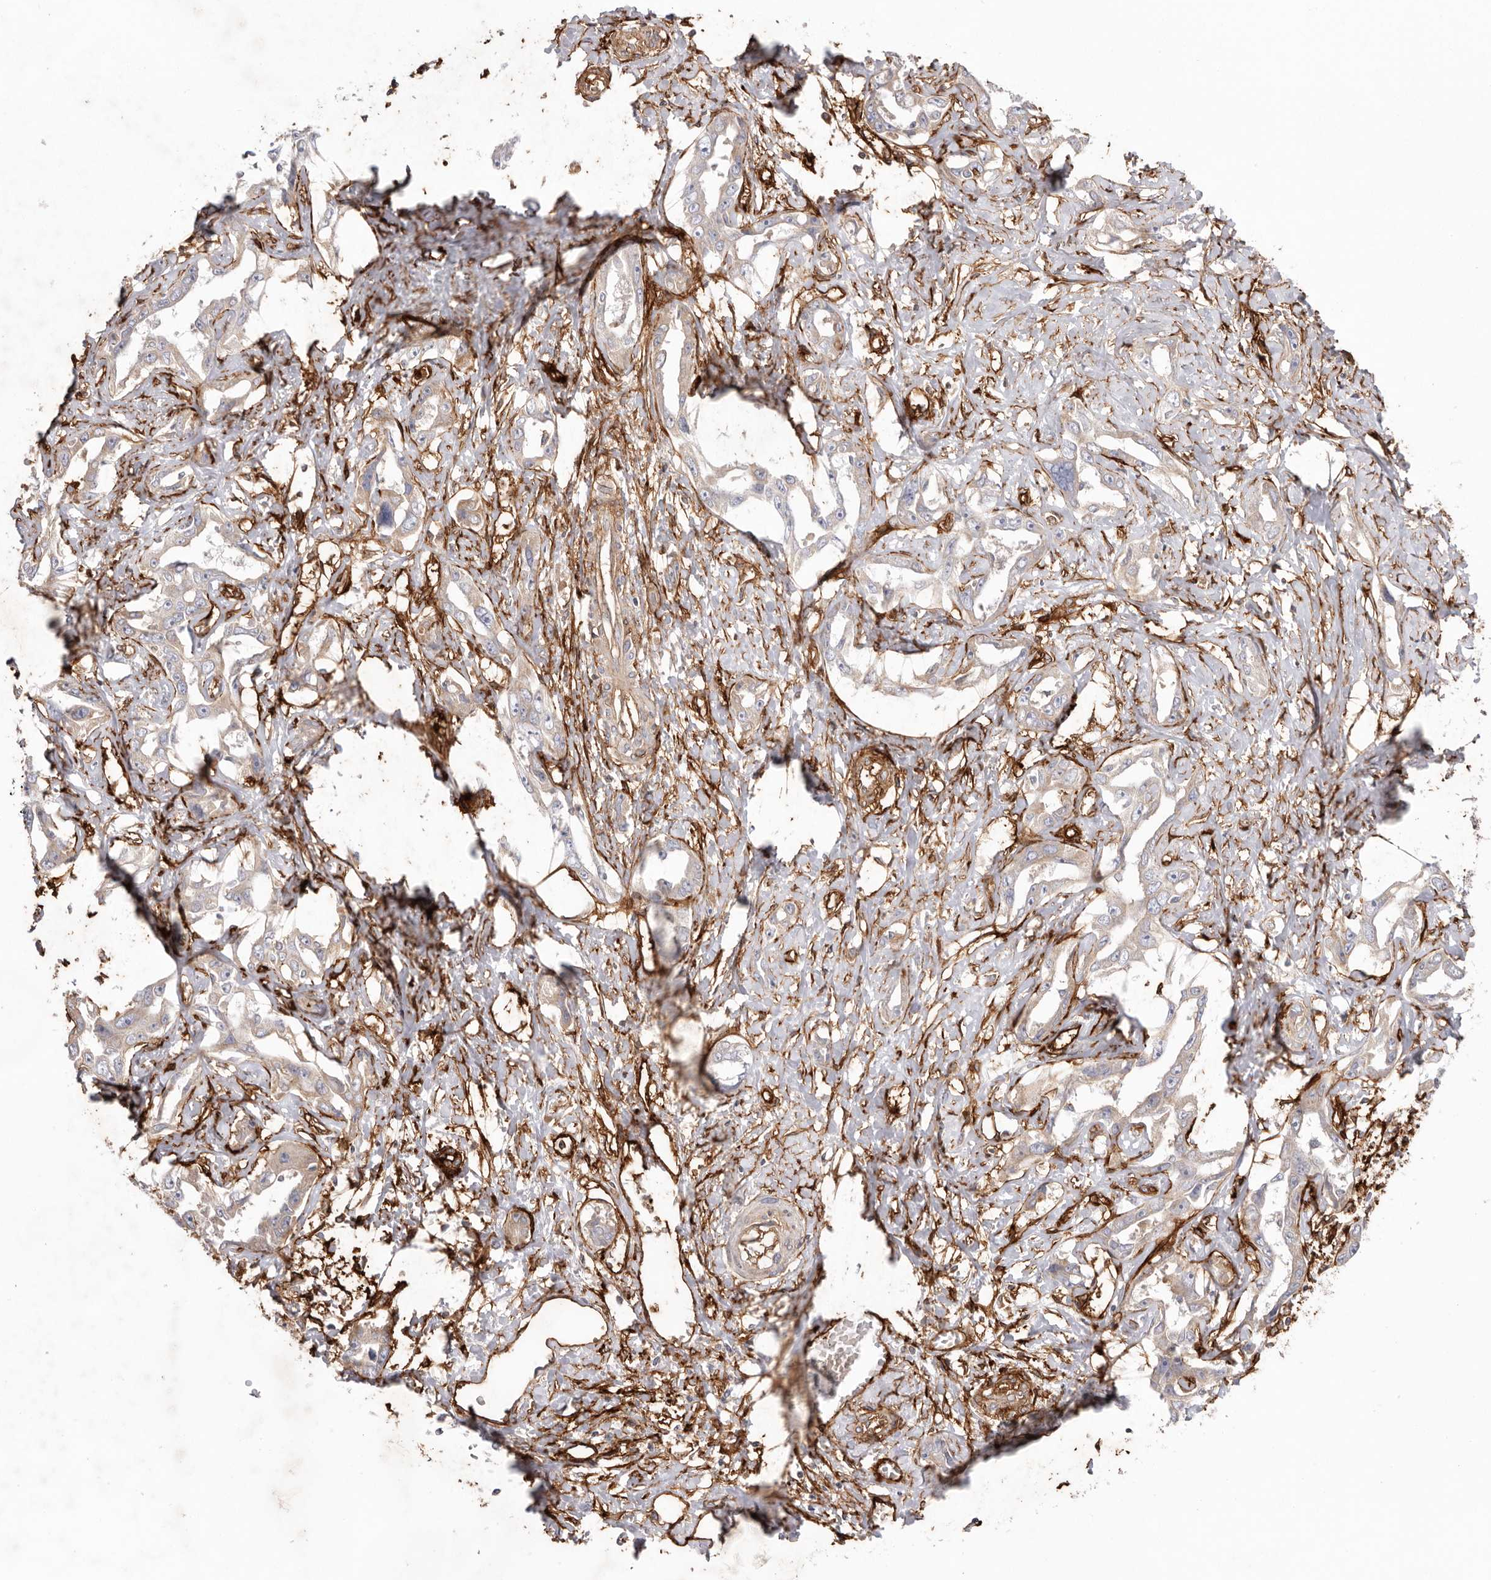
{"staining": {"intensity": "weak", "quantity": "<25%", "location": "cytoplasmic/membranous"}, "tissue": "liver cancer", "cell_type": "Tumor cells", "image_type": "cancer", "snomed": [{"axis": "morphology", "description": "Cholangiocarcinoma"}, {"axis": "topography", "description": "Liver"}], "caption": "Histopathology image shows no significant protein positivity in tumor cells of liver cholangiocarcinoma.", "gene": "LRRC66", "patient": {"sex": "male", "age": 59}}